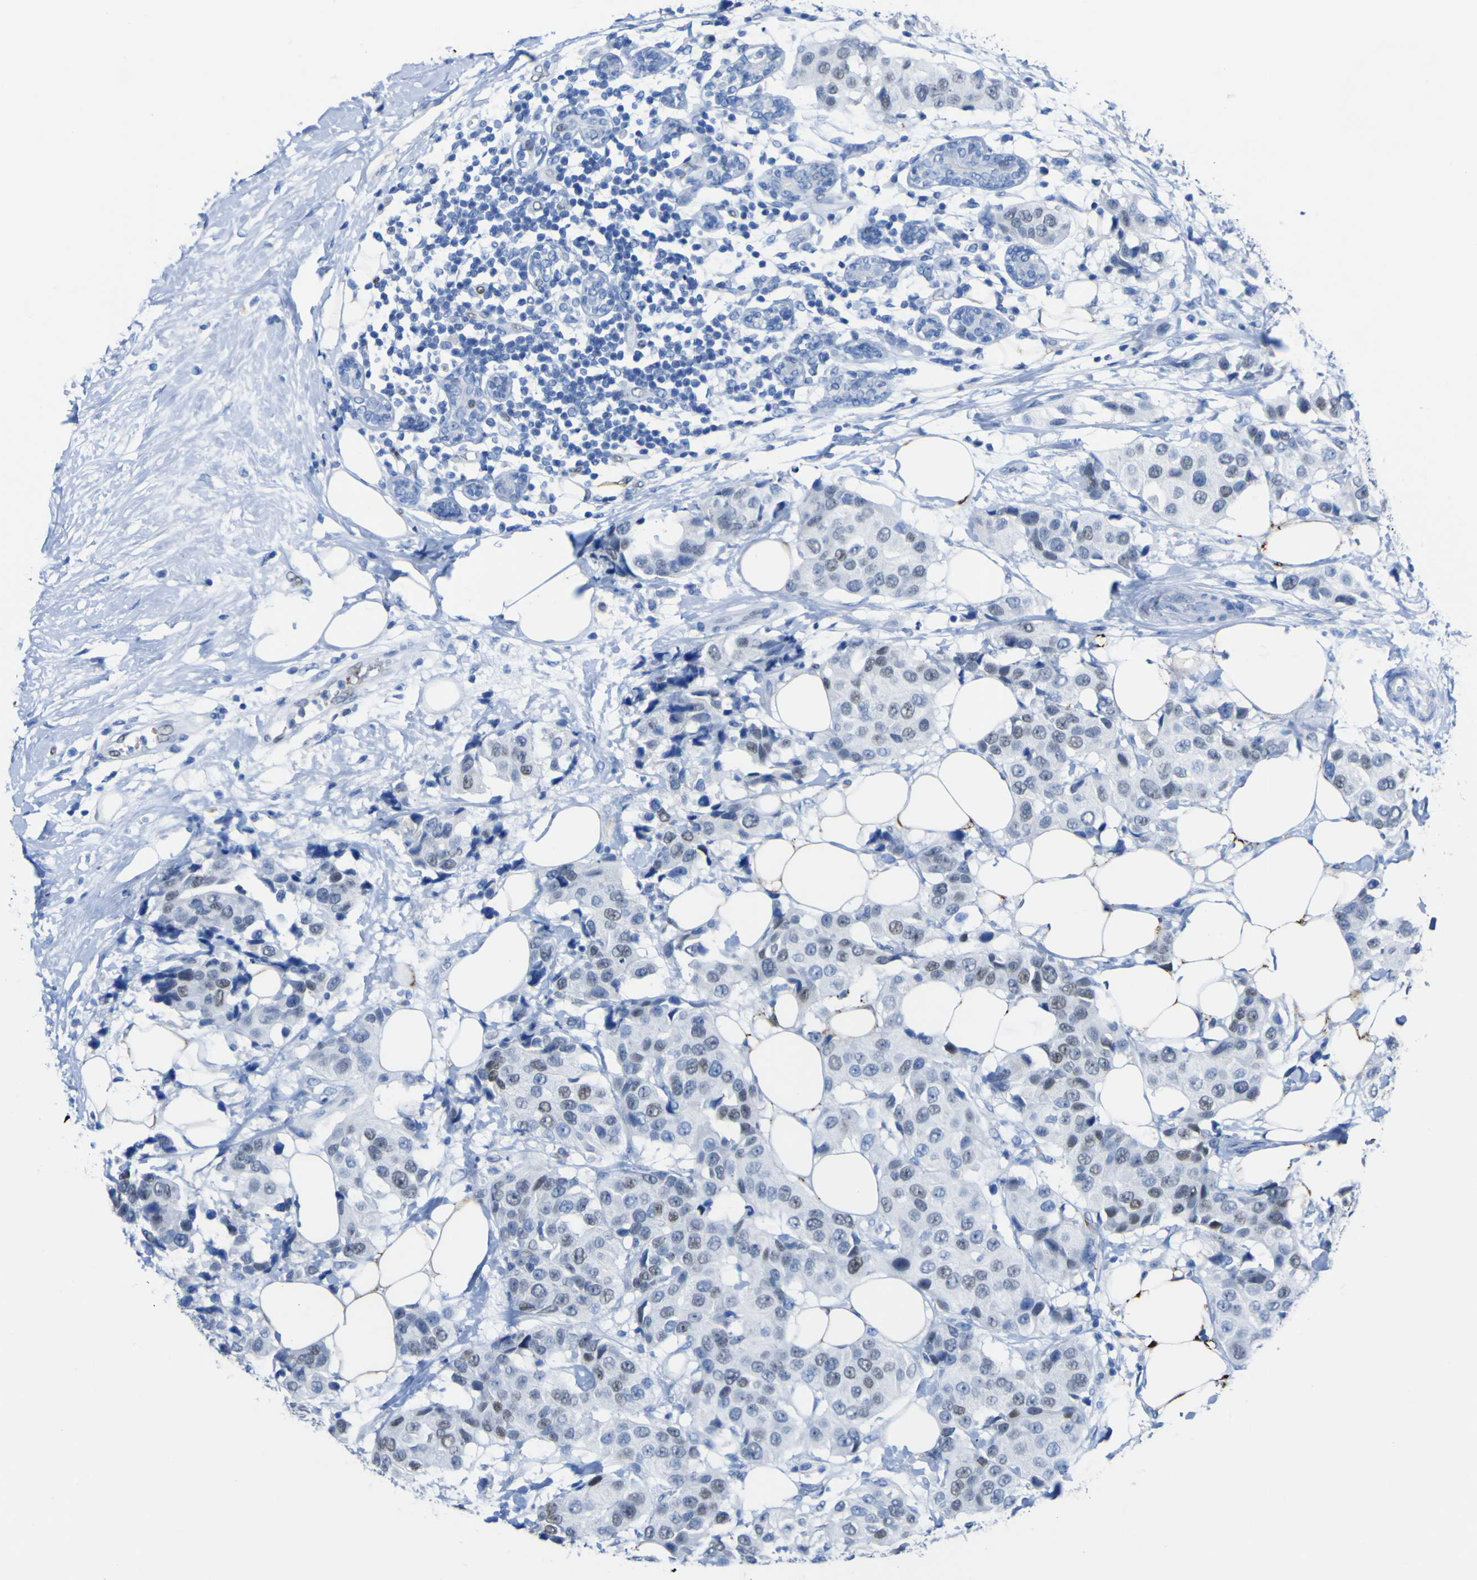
{"staining": {"intensity": "weak", "quantity": "<25%", "location": "nuclear"}, "tissue": "breast cancer", "cell_type": "Tumor cells", "image_type": "cancer", "snomed": [{"axis": "morphology", "description": "Normal tissue, NOS"}, {"axis": "morphology", "description": "Duct carcinoma"}, {"axis": "topography", "description": "Breast"}], "caption": "A photomicrograph of human breast cancer is negative for staining in tumor cells. (Brightfield microscopy of DAB immunohistochemistry (IHC) at high magnification).", "gene": "DACH1", "patient": {"sex": "female", "age": 39}}